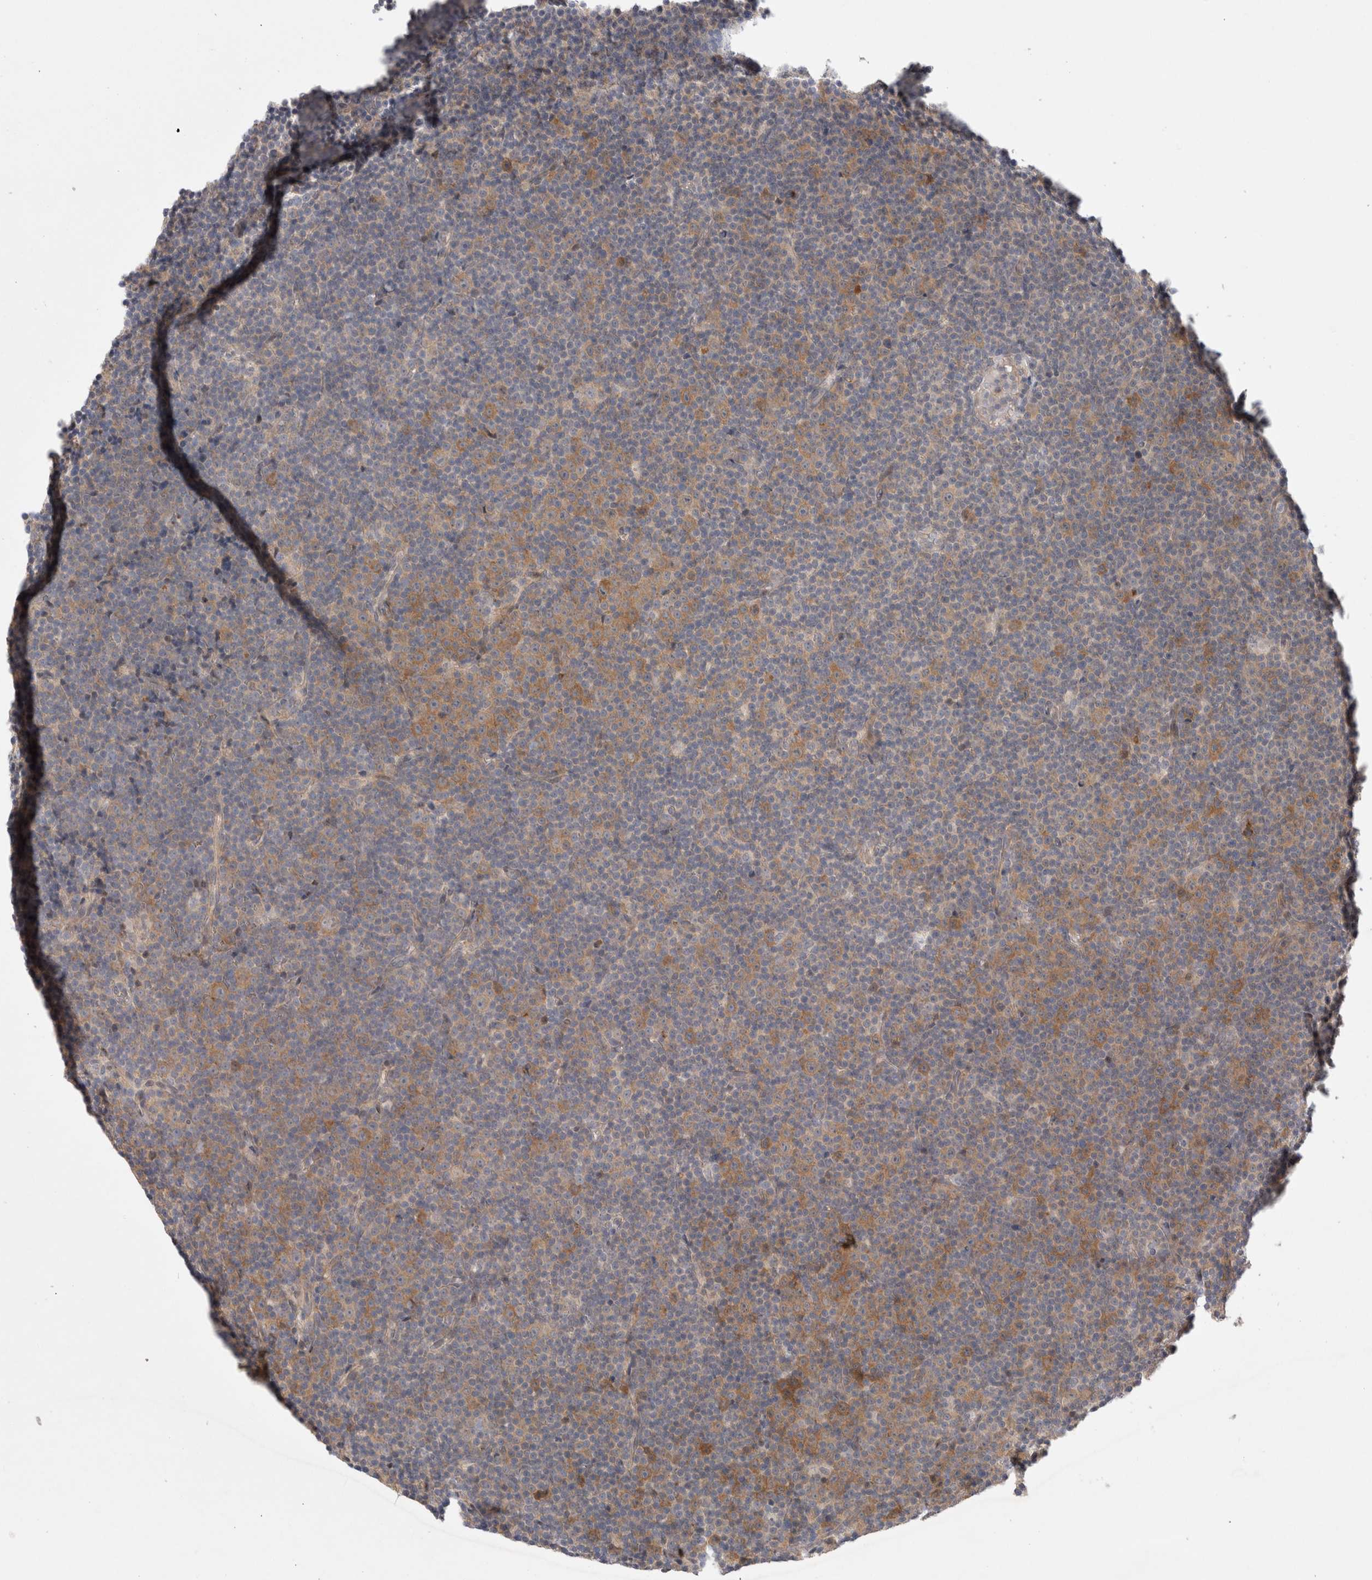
{"staining": {"intensity": "moderate", "quantity": "25%-75%", "location": "cytoplasmic/membranous"}, "tissue": "lymphoma", "cell_type": "Tumor cells", "image_type": "cancer", "snomed": [{"axis": "morphology", "description": "Malignant lymphoma, non-Hodgkin's type, Low grade"}, {"axis": "topography", "description": "Lymph node"}], "caption": "Immunohistochemistry (IHC) (DAB (3,3'-diaminobenzidine)) staining of human lymphoma demonstrates moderate cytoplasmic/membranous protein positivity in approximately 25%-75% of tumor cells.", "gene": "CERS3", "patient": {"sex": "female", "age": 67}}